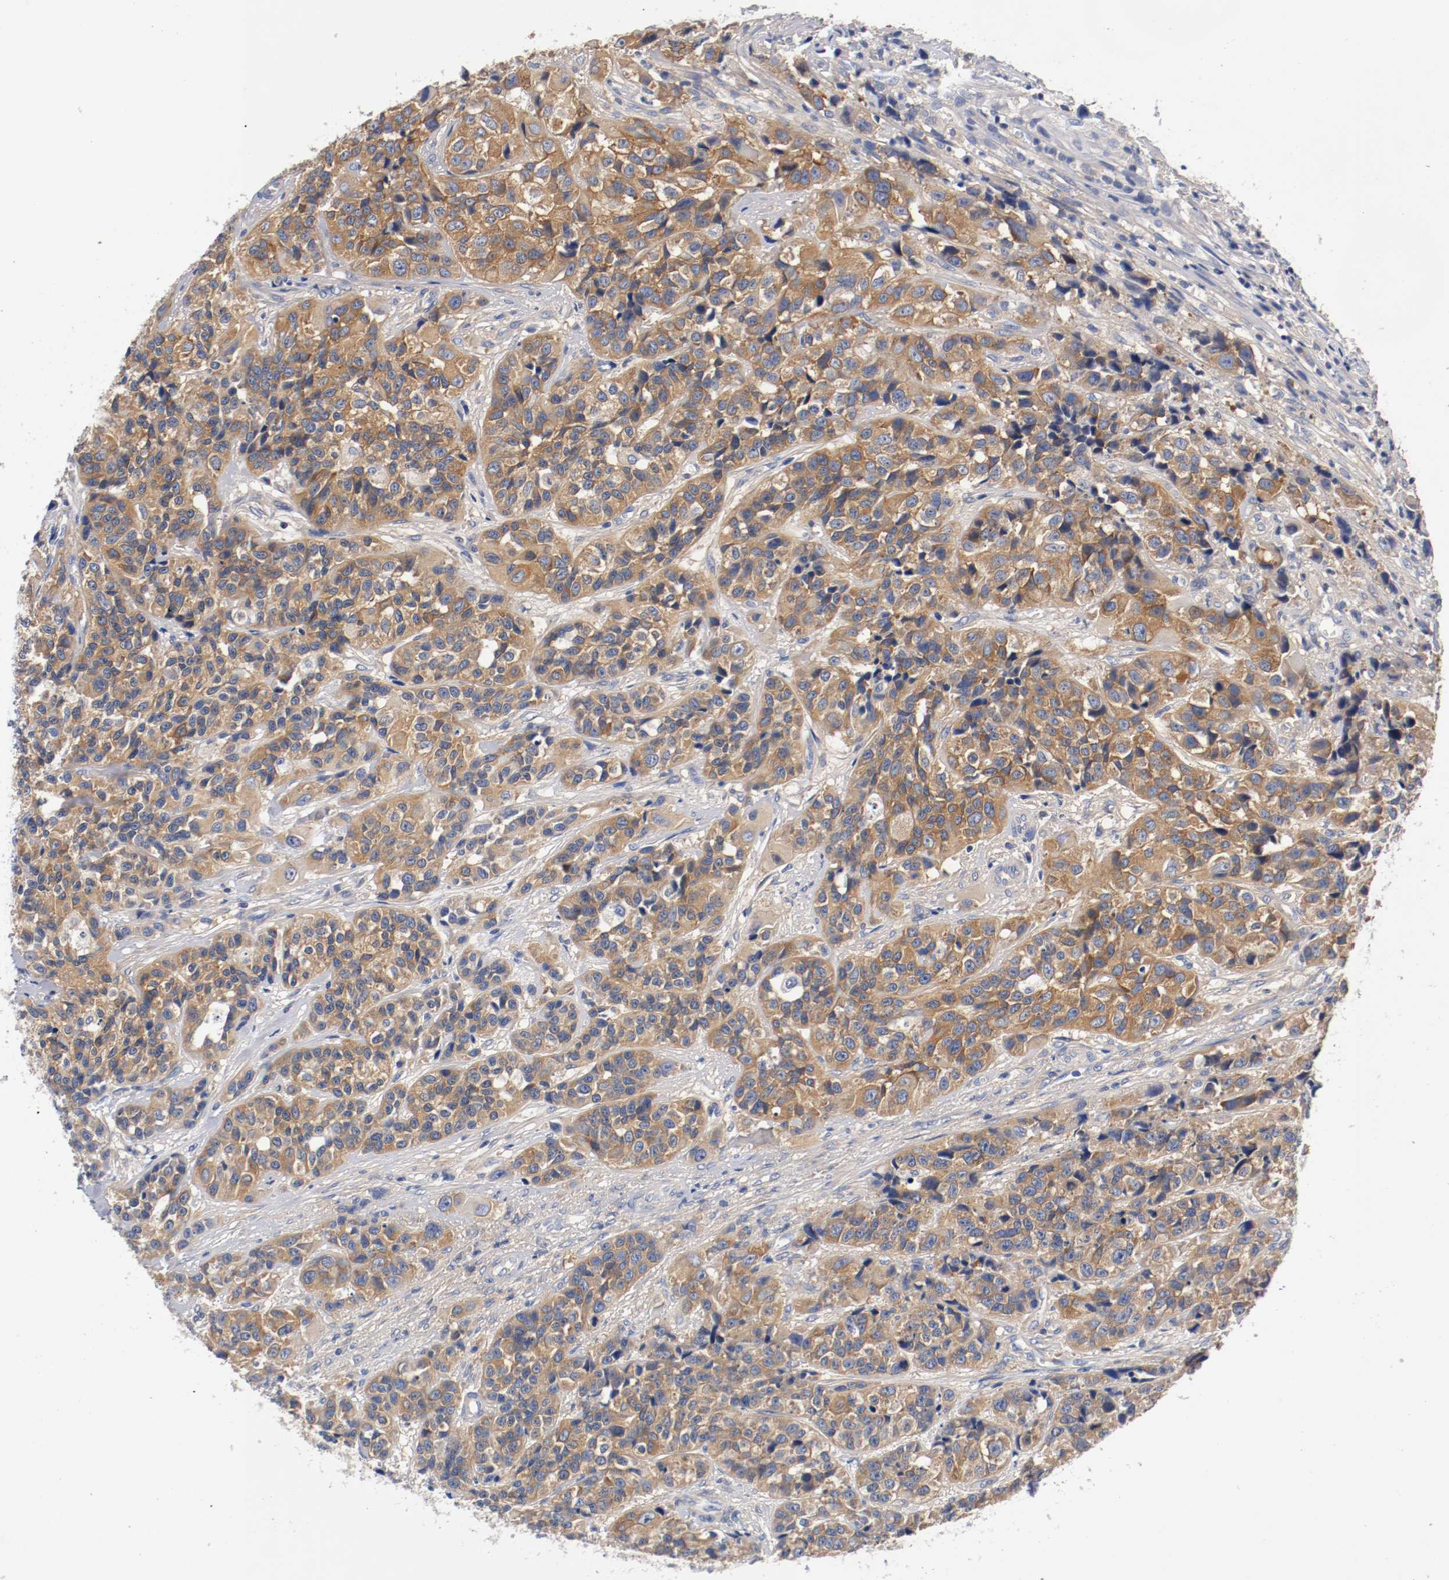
{"staining": {"intensity": "strong", "quantity": ">75%", "location": "cytoplasmic/membranous"}, "tissue": "urothelial cancer", "cell_type": "Tumor cells", "image_type": "cancer", "snomed": [{"axis": "morphology", "description": "Urothelial carcinoma, High grade"}, {"axis": "topography", "description": "Urinary bladder"}], "caption": "Strong cytoplasmic/membranous expression is identified in approximately >75% of tumor cells in high-grade urothelial carcinoma. The staining was performed using DAB (3,3'-diaminobenzidine) to visualize the protein expression in brown, while the nuclei were stained in blue with hematoxylin (Magnification: 20x).", "gene": "HGS", "patient": {"sex": "female", "age": 81}}